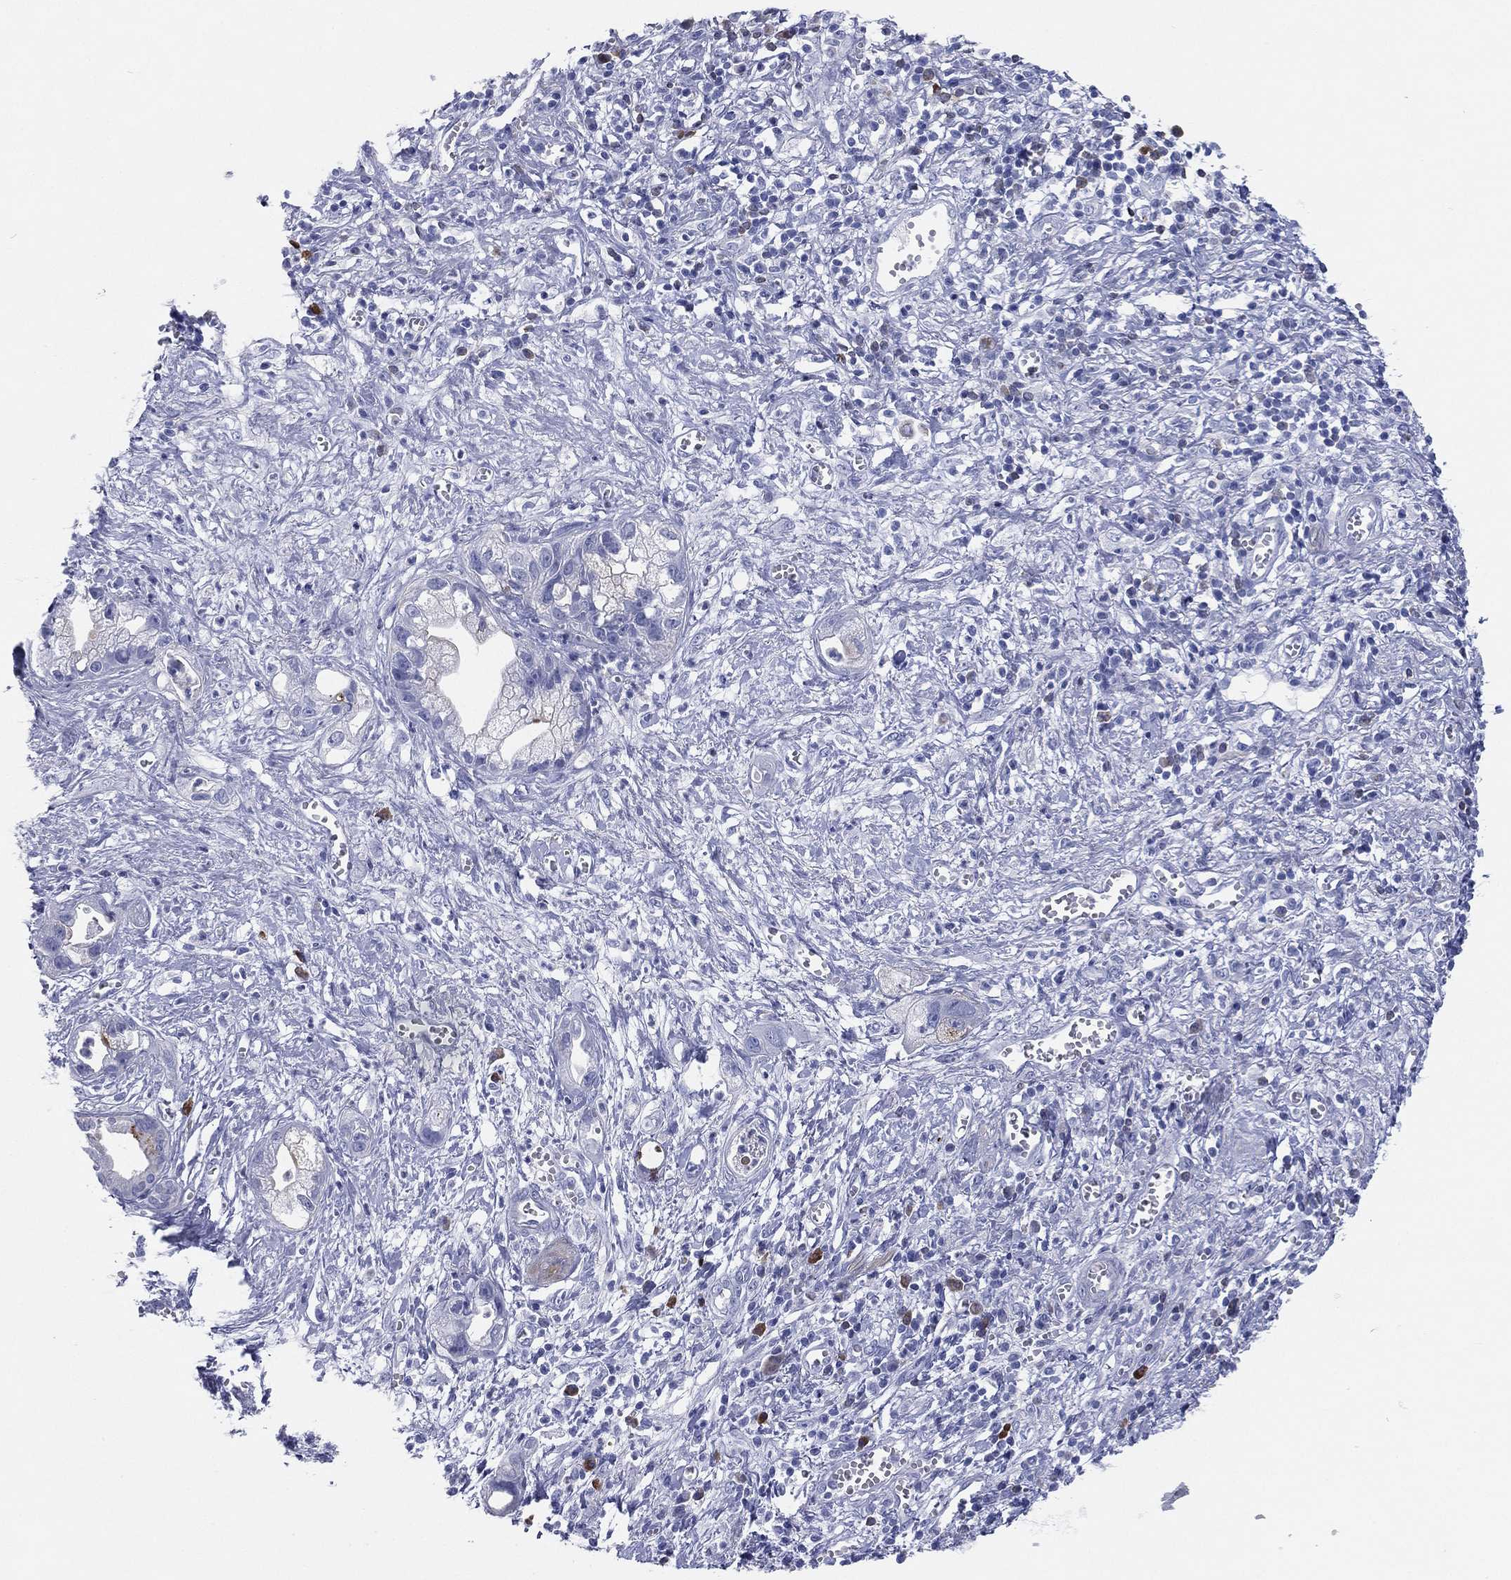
{"staining": {"intensity": "moderate", "quantity": "<25%", "location": "cytoplasmic/membranous"}, "tissue": "pancreatic cancer", "cell_type": "Tumor cells", "image_type": "cancer", "snomed": [{"axis": "morphology", "description": "Adenocarcinoma, NOS"}, {"axis": "topography", "description": "Pancreas"}], "caption": "This is an image of immunohistochemistry (IHC) staining of adenocarcinoma (pancreatic), which shows moderate positivity in the cytoplasmic/membranous of tumor cells.", "gene": "CD79A", "patient": {"sex": "female", "age": 73}}